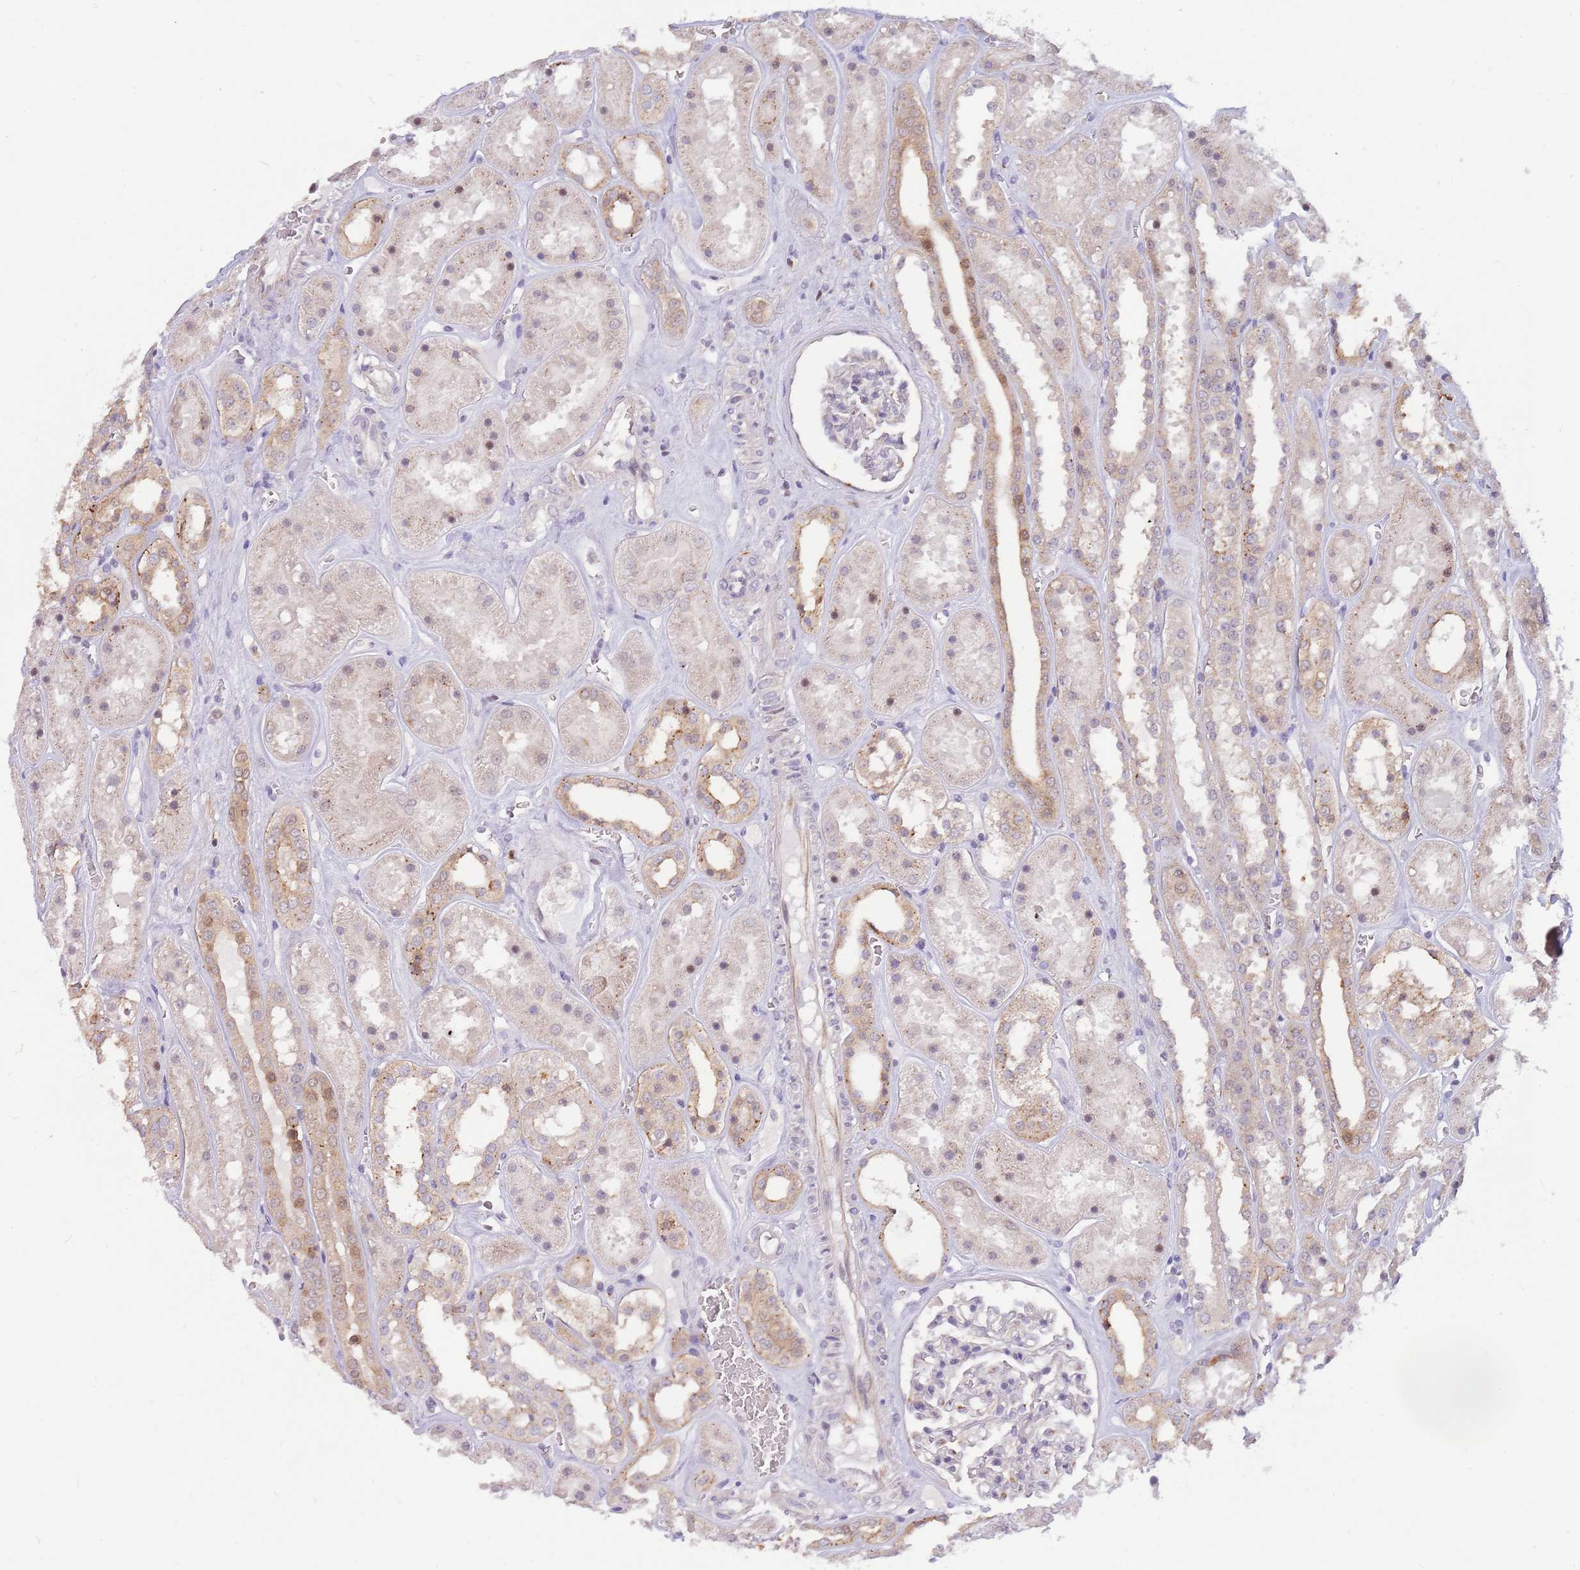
{"staining": {"intensity": "moderate", "quantity": "<25%", "location": "cytoplasmic/membranous"}, "tissue": "kidney", "cell_type": "Cells in glomeruli", "image_type": "normal", "snomed": [{"axis": "morphology", "description": "Normal tissue, NOS"}, {"axis": "topography", "description": "Kidney"}], "caption": "Brown immunohistochemical staining in unremarkable human kidney reveals moderate cytoplasmic/membranous staining in approximately <25% of cells in glomeruli.", "gene": "CCNJL", "patient": {"sex": "female", "age": 41}}